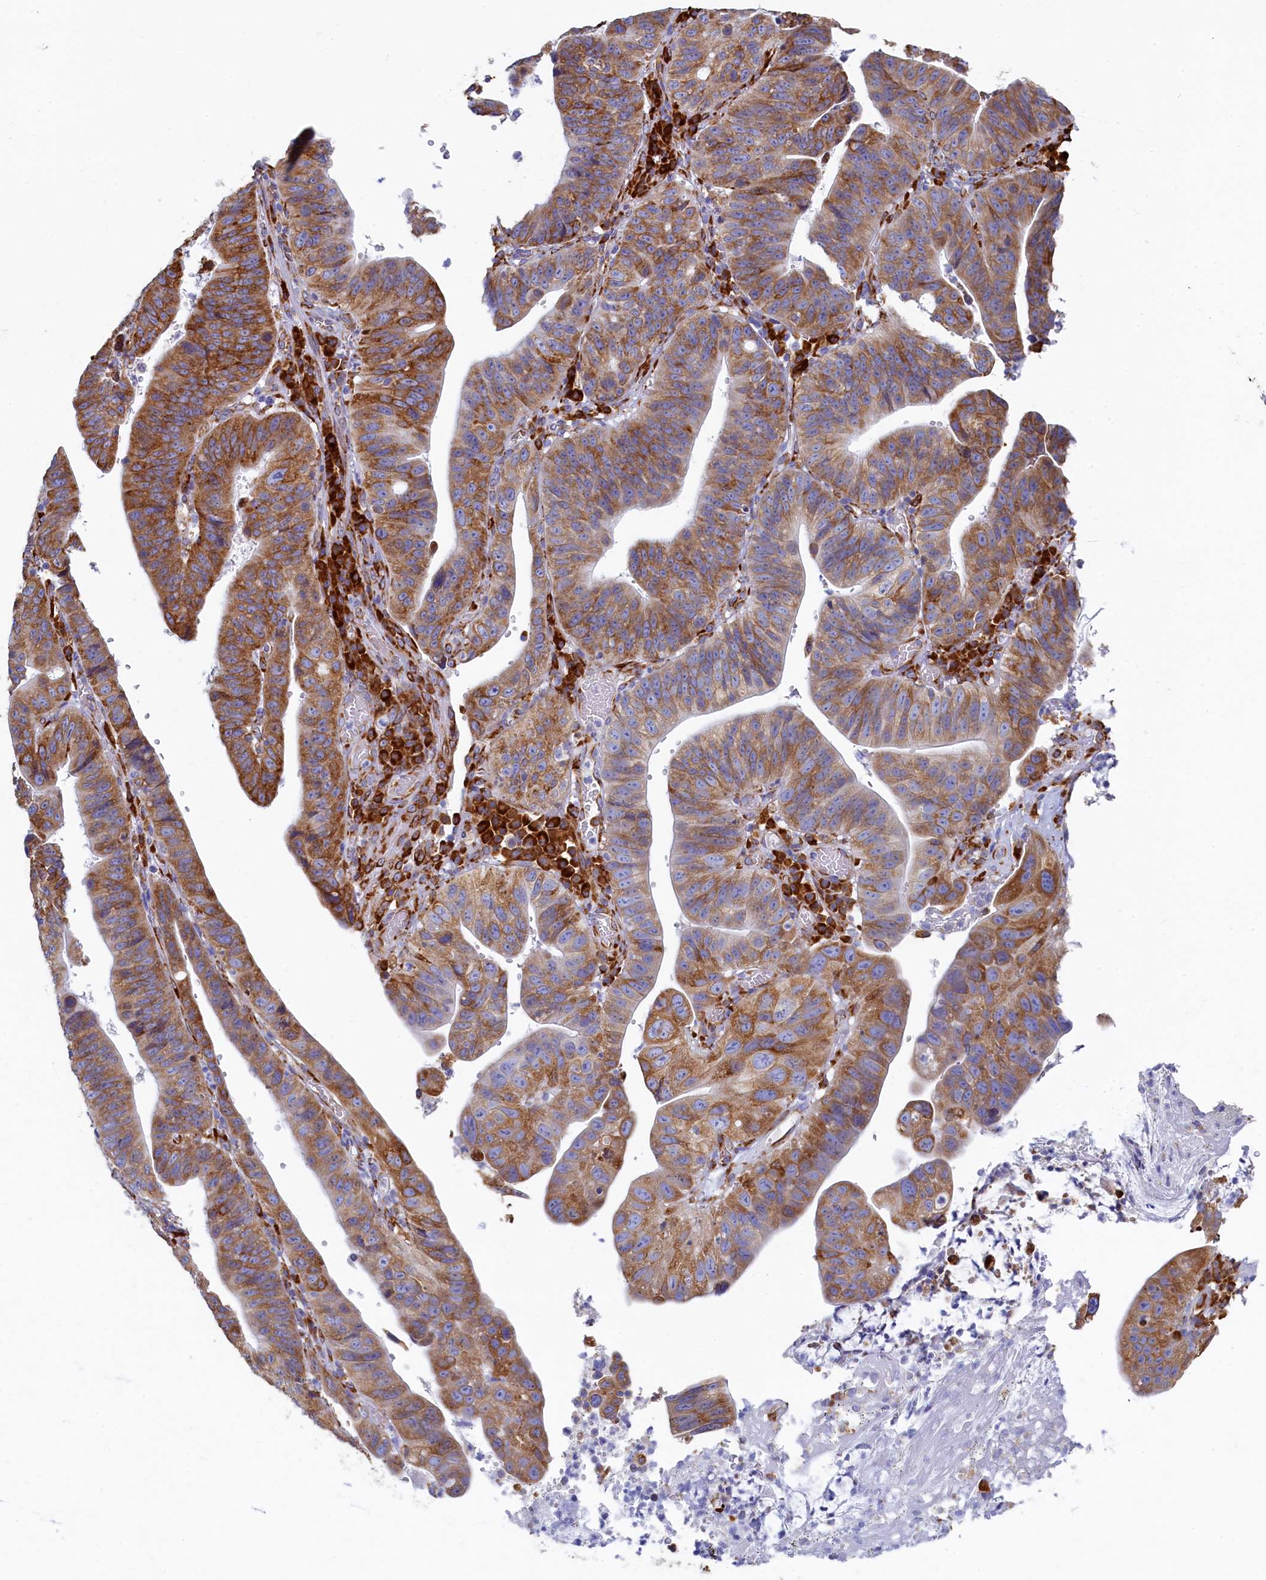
{"staining": {"intensity": "moderate", "quantity": ">75%", "location": "cytoplasmic/membranous"}, "tissue": "stomach cancer", "cell_type": "Tumor cells", "image_type": "cancer", "snomed": [{"axis": "morphology", "description": "Adenocarcinoma, NOS"}, {"axis": "topography", "description": "Stomach"}], "caption": "Immunohistochemistry (DAB) staining of human stomach cancer demonstrates moderate cytoplasmic/membranous protein staining in approximately >75% of tumor cells.", "gene": "TMEM18", "patient": {"sex": "male", "age": 59}}